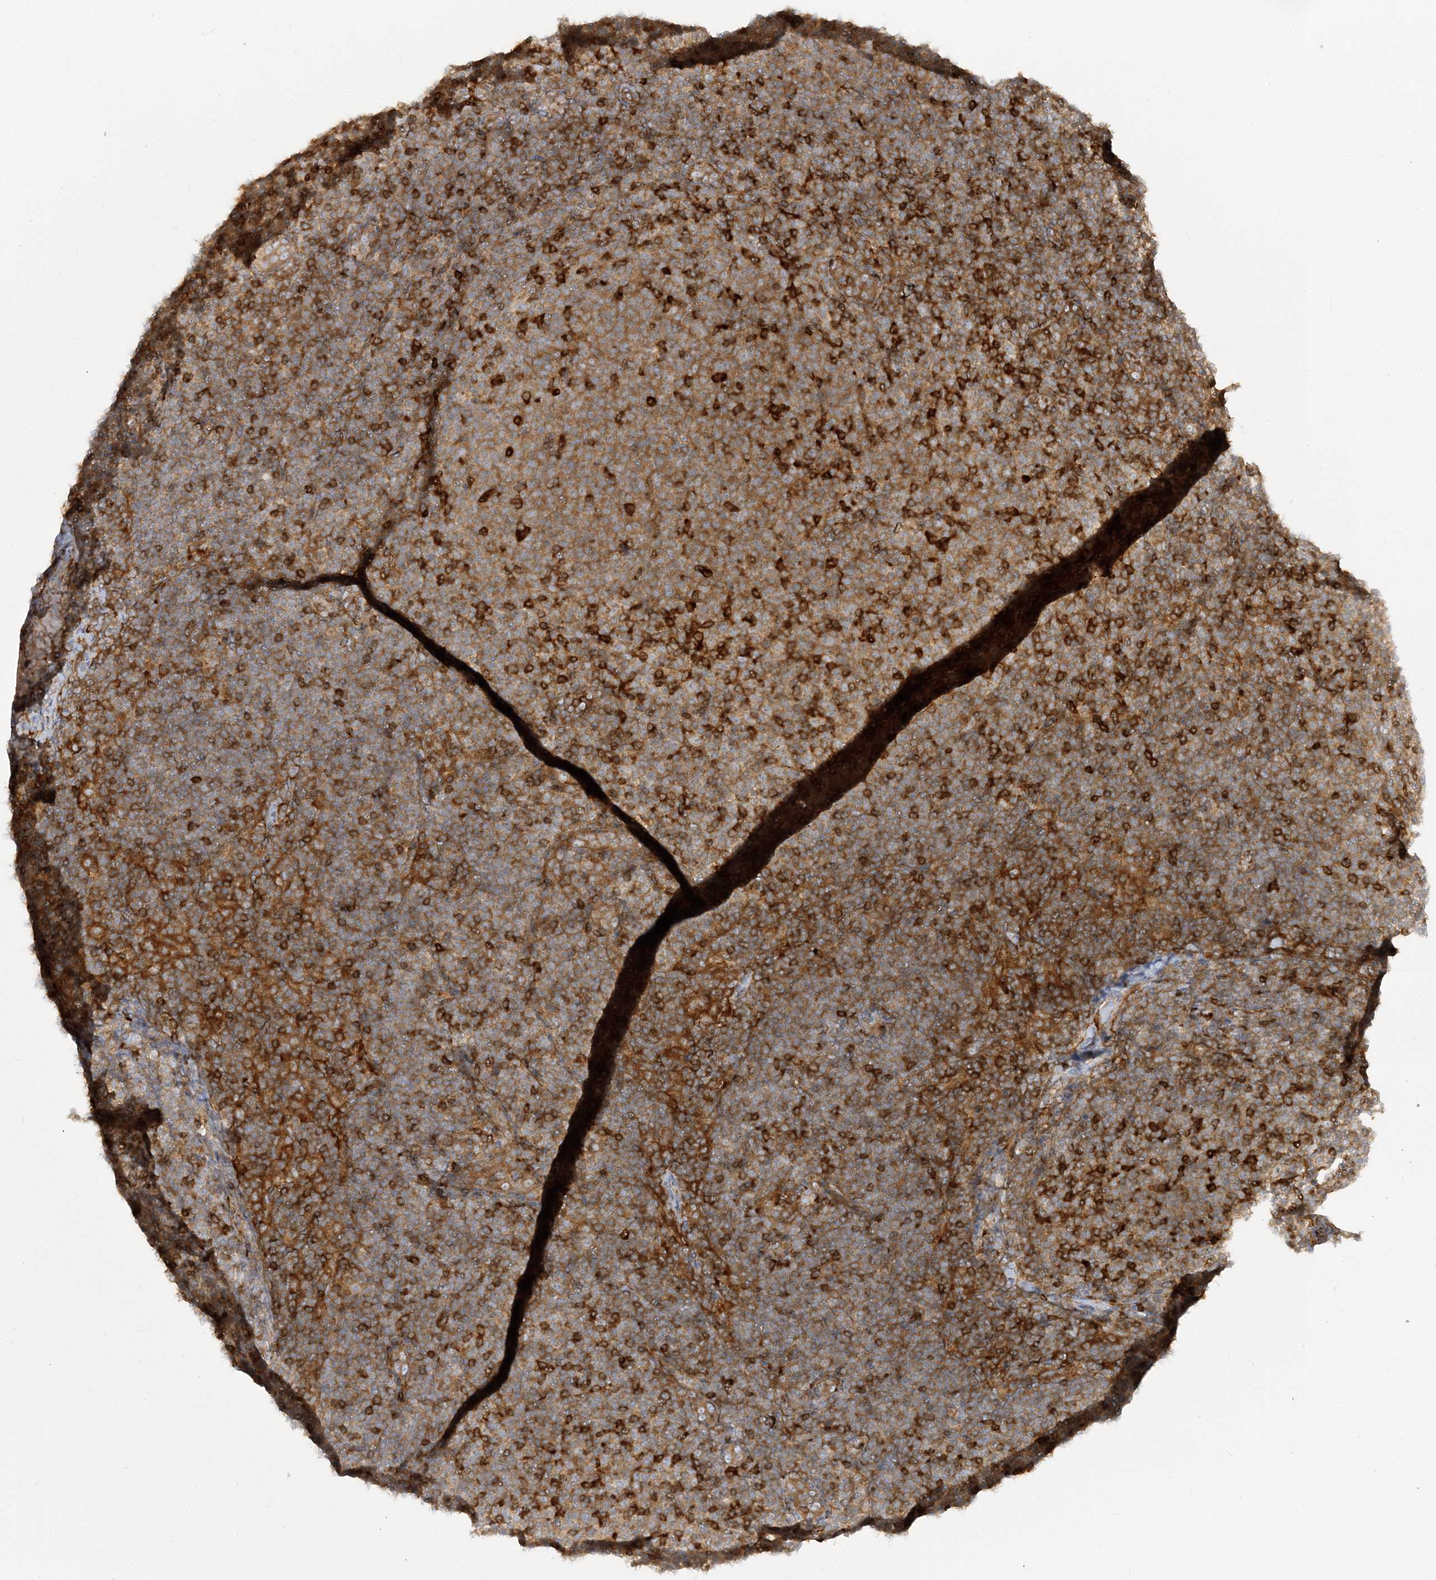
{"staining": {"intensity": "moderate", "quantity": ">75%", "location": "cytoplasmic/membranous"}, "tissue": "lymphoma", "cell_type": "Tumor cells", "image_type": "cancer", "snomed": [{"axis": "morphology", "description": "Malignant lymphoma, non-Hodgkin's type, Low grade"}, {"axis": "topography", "description": "Lymph node"}], "caption": "An IHC micrograph of tumor tissue is shown. Protein staining in brown labels moderate cytoplasmic/membranous positivity in malignant lymphoma, non-Hodgkin's type (low-grade) within tumor cells.", "gene": "STAM", "patient": {"sex": "male", "age": 66}}